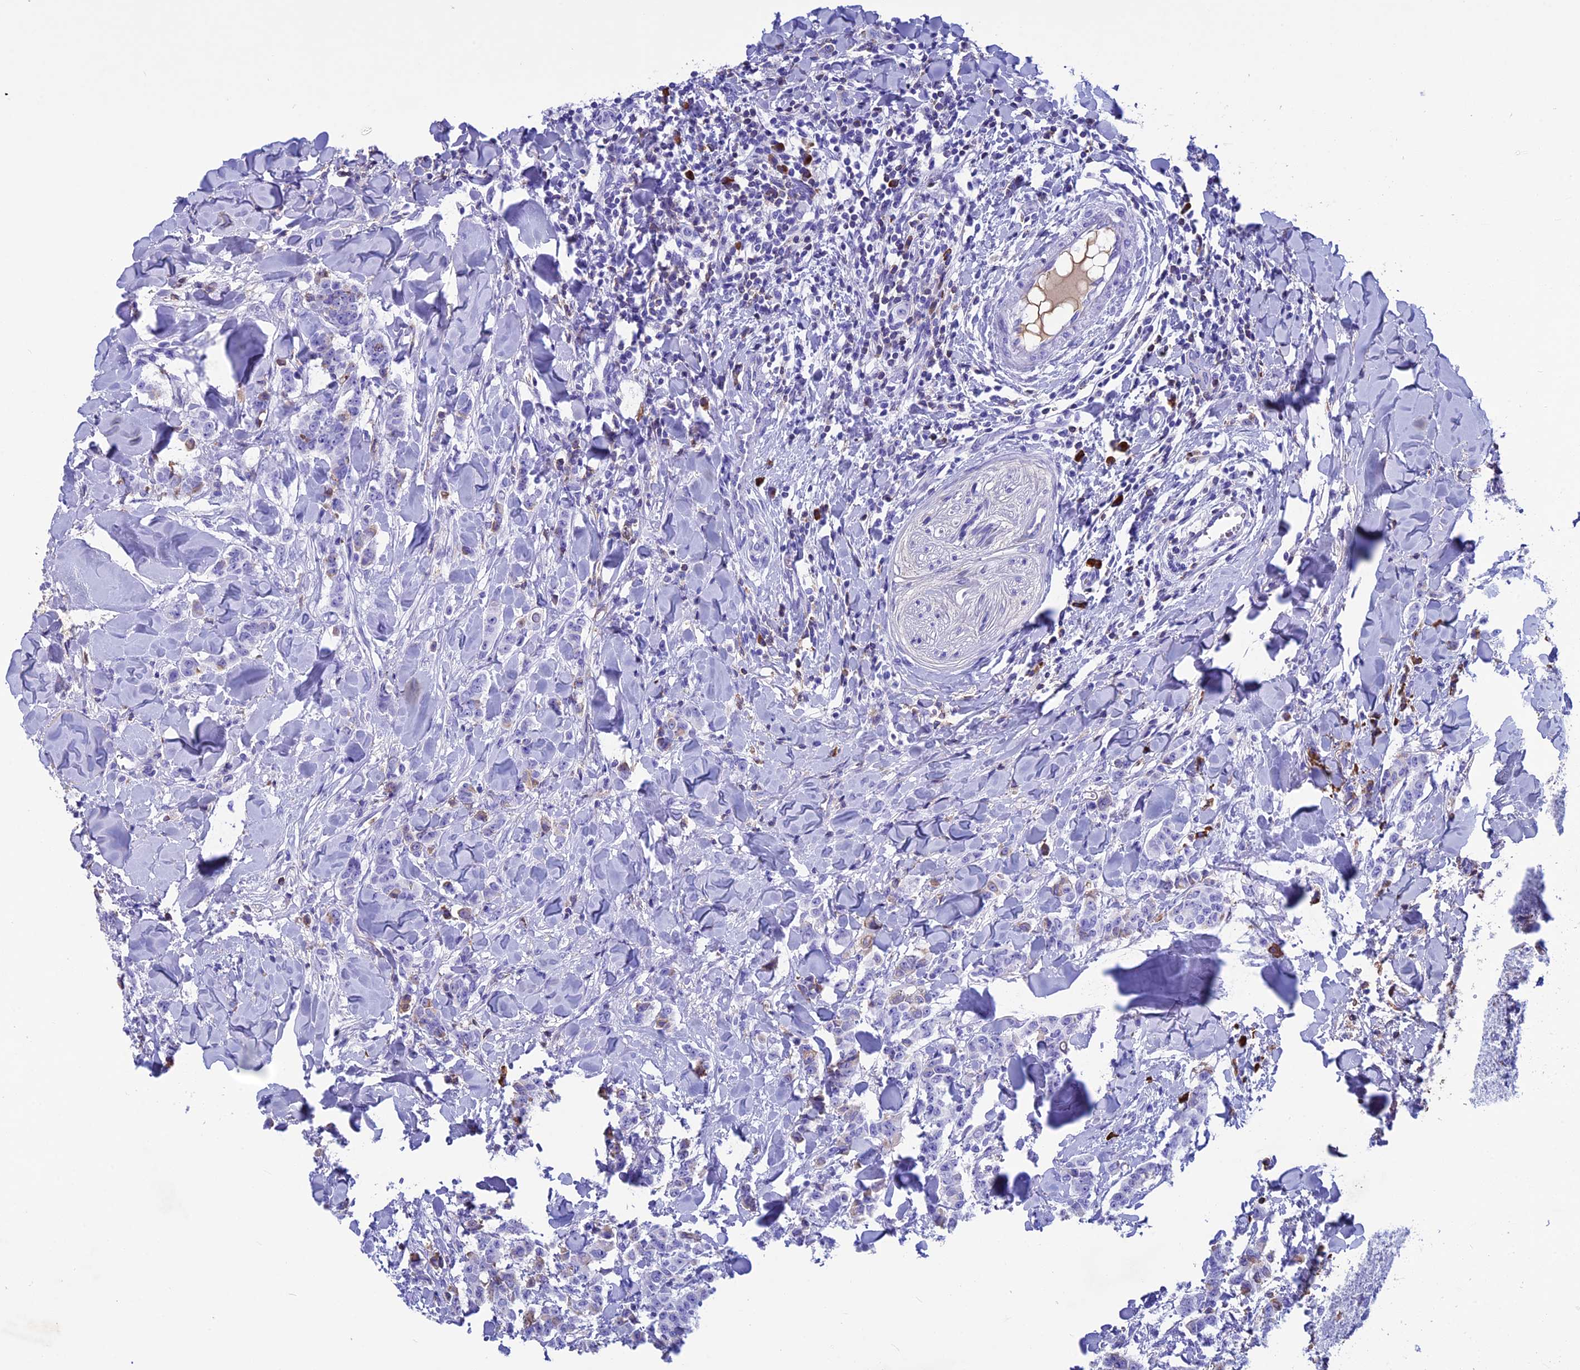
{"staining": {"intensity": "negative", "quantity": "none", "location": "none"}, "tissue": "breast cancer", "cell_type": "Tumor cells", "image_type": "cancer", "snomed": [{"axis": "morphology", "description": "Duct carcinoma"}, {"axis": "topography", "description": "Breast"}], "caption": "Breast cancer (infiltrating ductal carcinoma) was stained to show a protein in brown. There is no significant staining in tumor cells.", "gene": "IGSF6", "patient": {"sex": "female", "age": 40}}